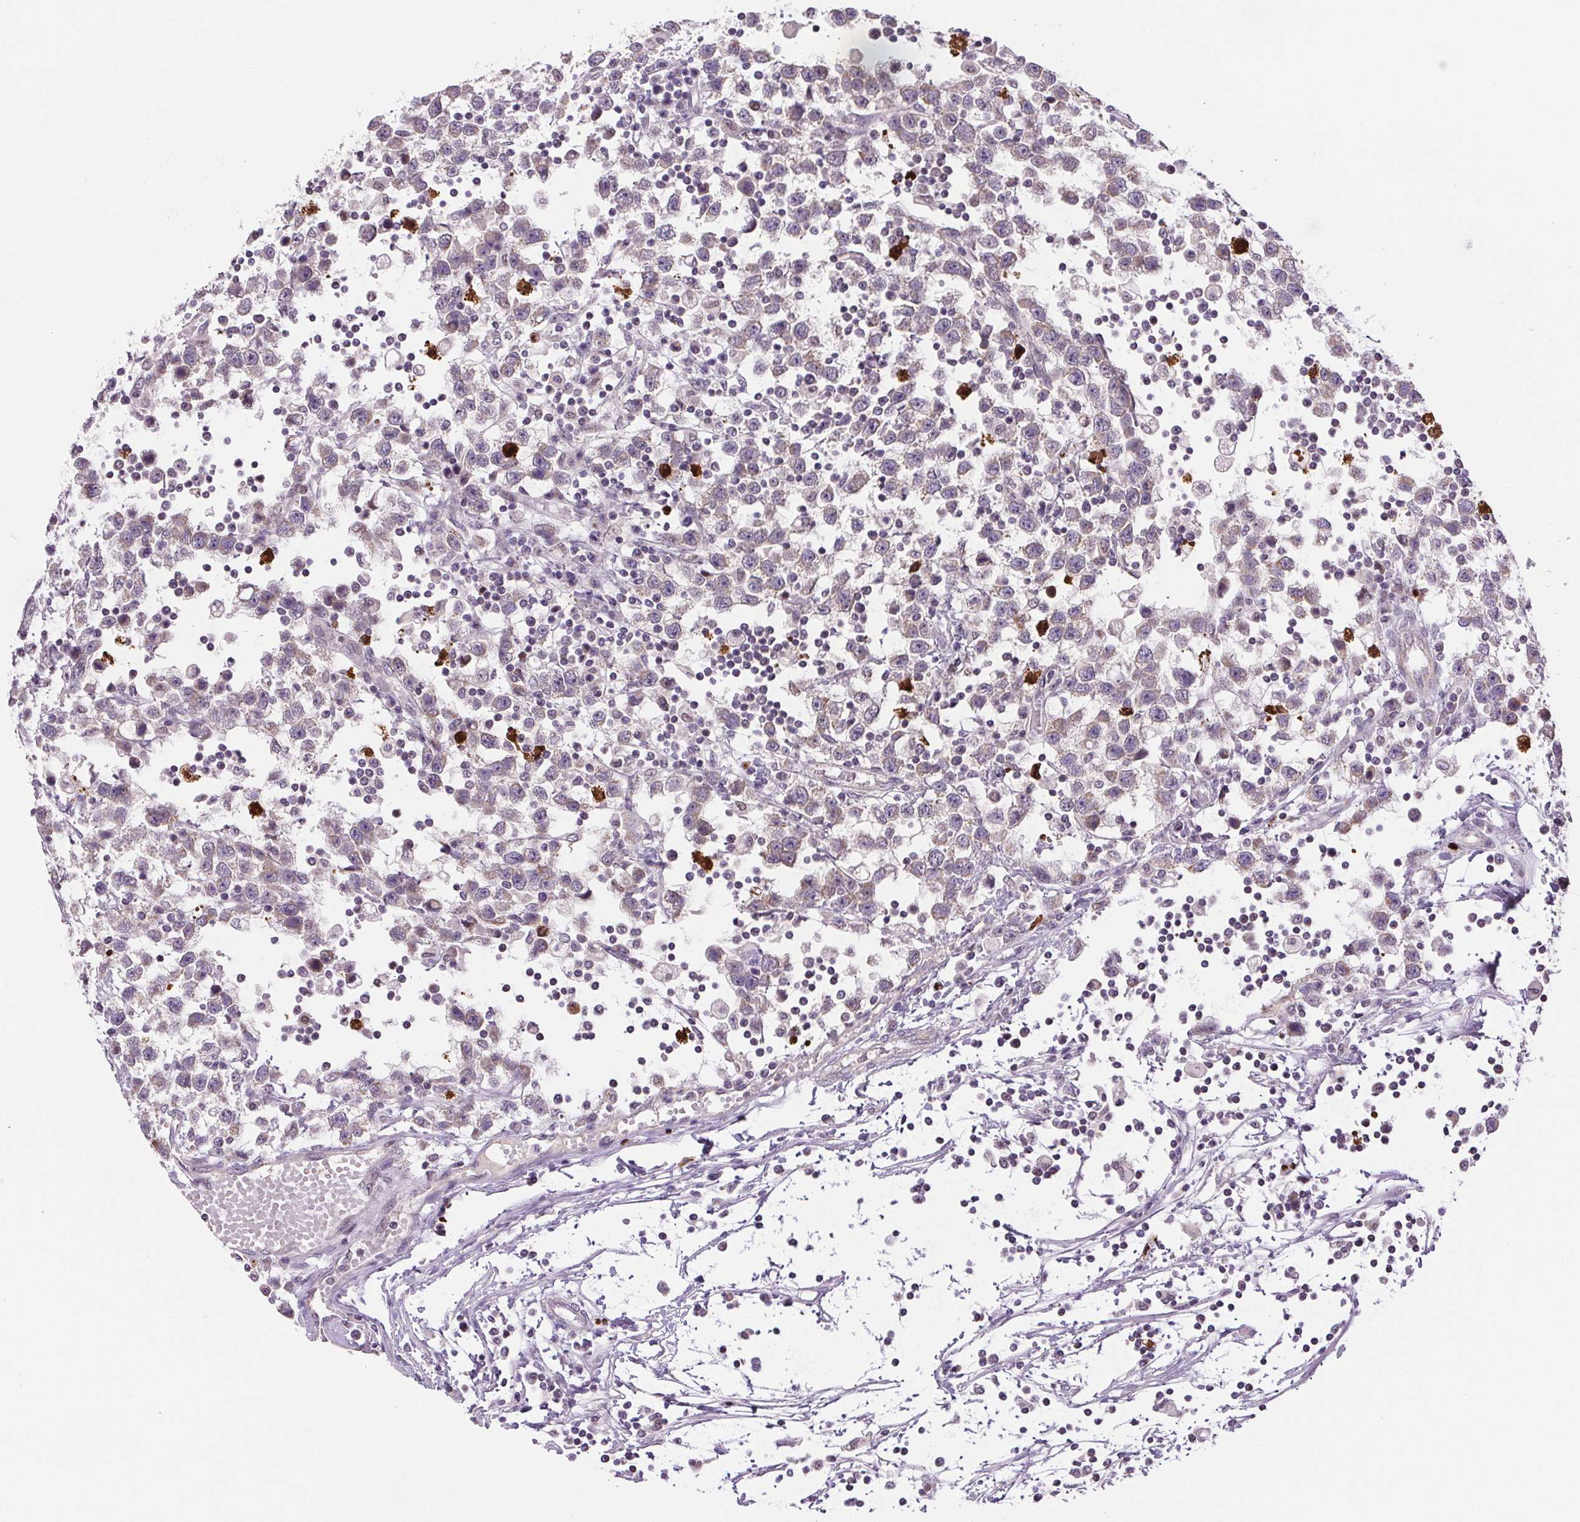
{"staining": {"intensity": "weak", "quantity": "<25%", "location": "cytoplasmic/membranous"}, "tissue": "testis cancer", "cell_type": "Tumor cells", "image_type": "cancer", "snomed": [{"axis": "morphology", "description": "Seminoma, NOS"}, {"axis": "topography", "description": "Testis"}], "caption": "High power microscopy histopathology image of an immunohistochemistry photomicrograph of testis cancer, revealing no significant staining in tumor cells. Brightfield microscopy of immunohistochemistry (IHC) stained with DAB (3,3'-diaminobenzidine) (brown) and hematoxylin (blue), captured at high magnification.", "gene": "SUCLA2", "patient": {"sex": "male", "age": 34}}